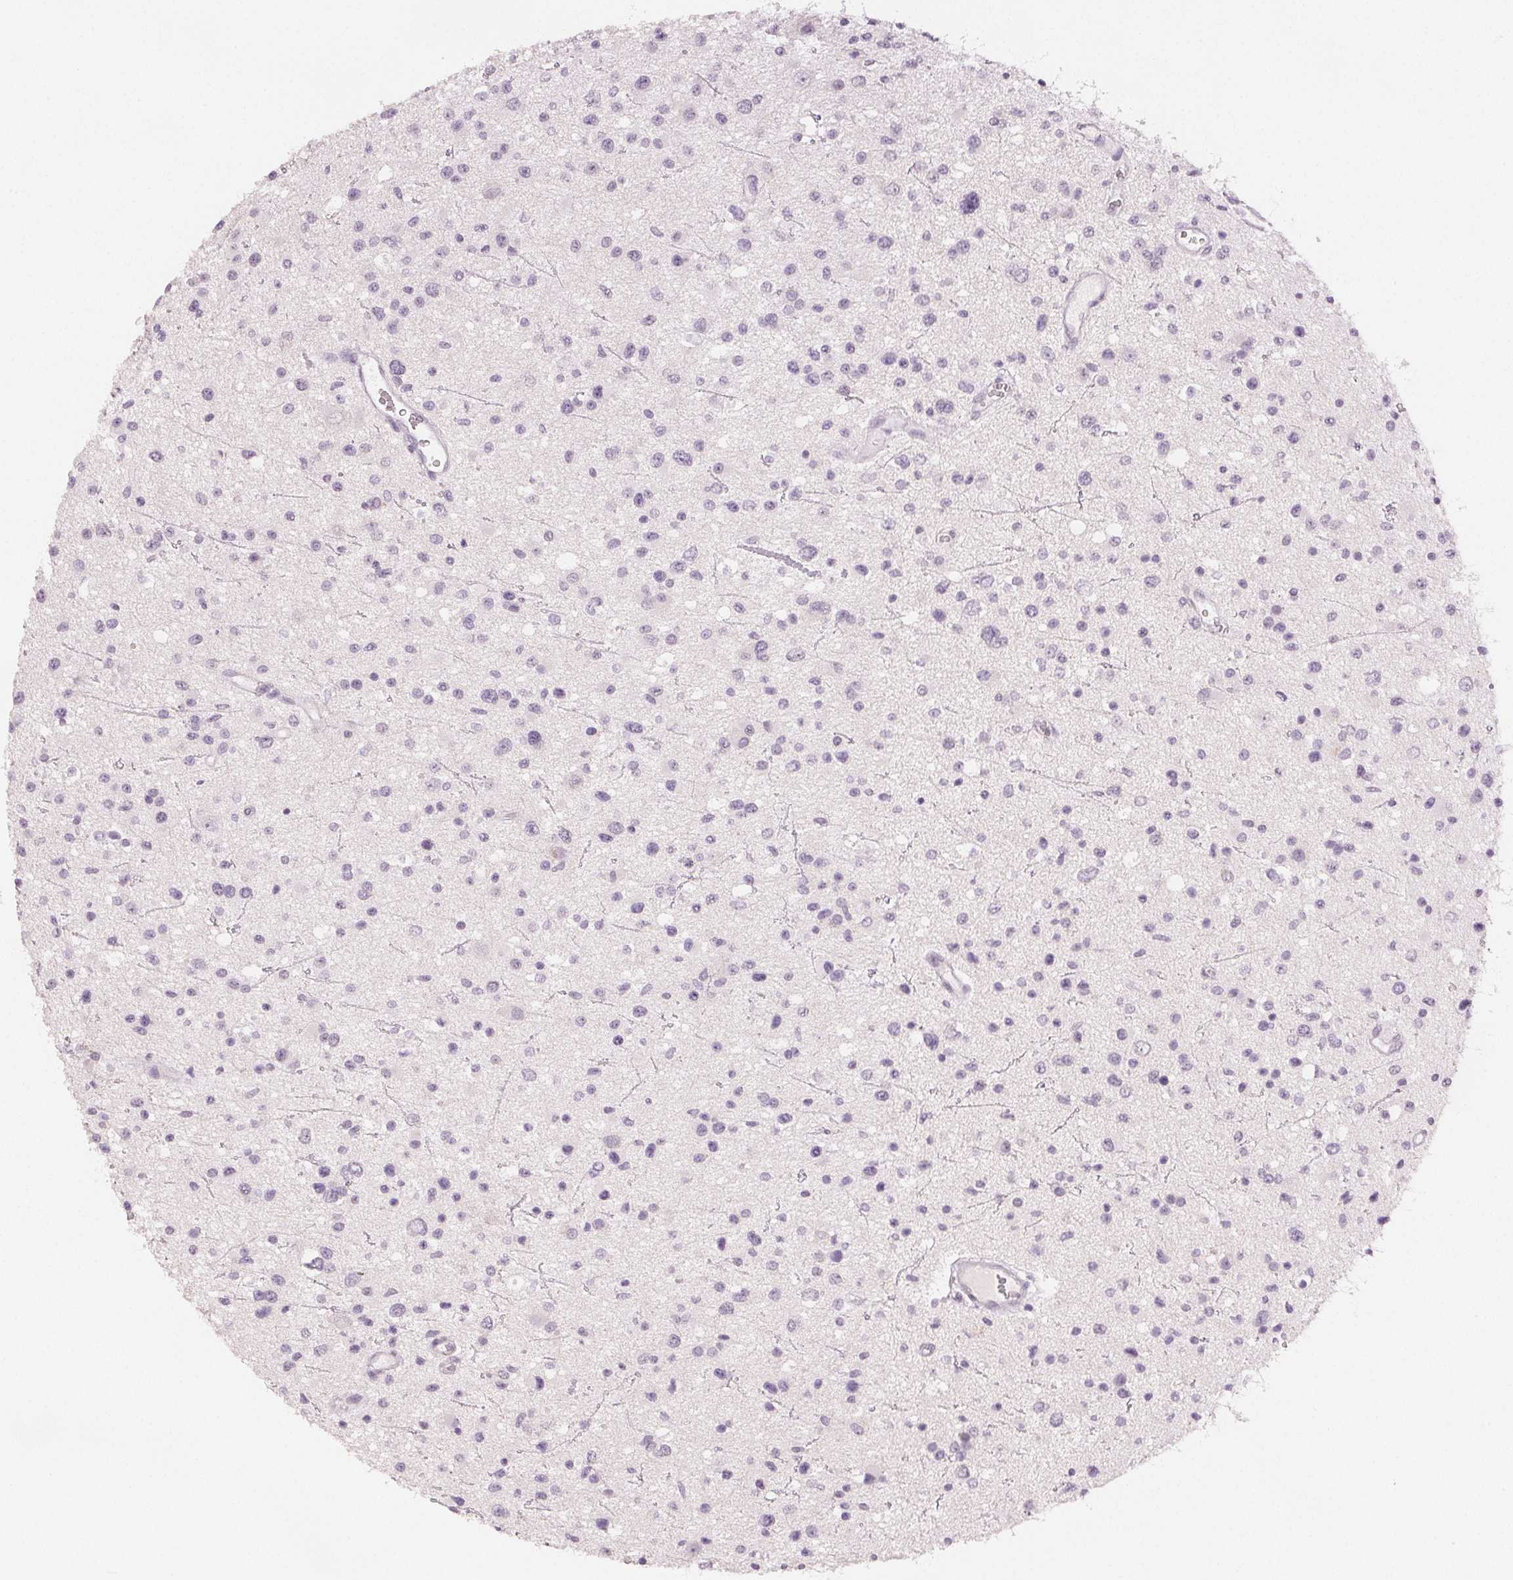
{"staining": {"intensity": "negative", "quantity": "none", "location": "none"}, "tissue": "glioma", "cell_type": "Tumor cells", "image_type": "cancer", "snomed": [{"axis": "morphology", "description": "Glioma, malignant, Low grade"}, {"axis": "topography", "description": "Brain"}], "caption": "This is an immunohistochemistry histopathology image of low-grade glioma (malignant). There is no positivity in tumor cells.", "gene": "SCGN", "patient": {"sex": "male", "age": 43}}